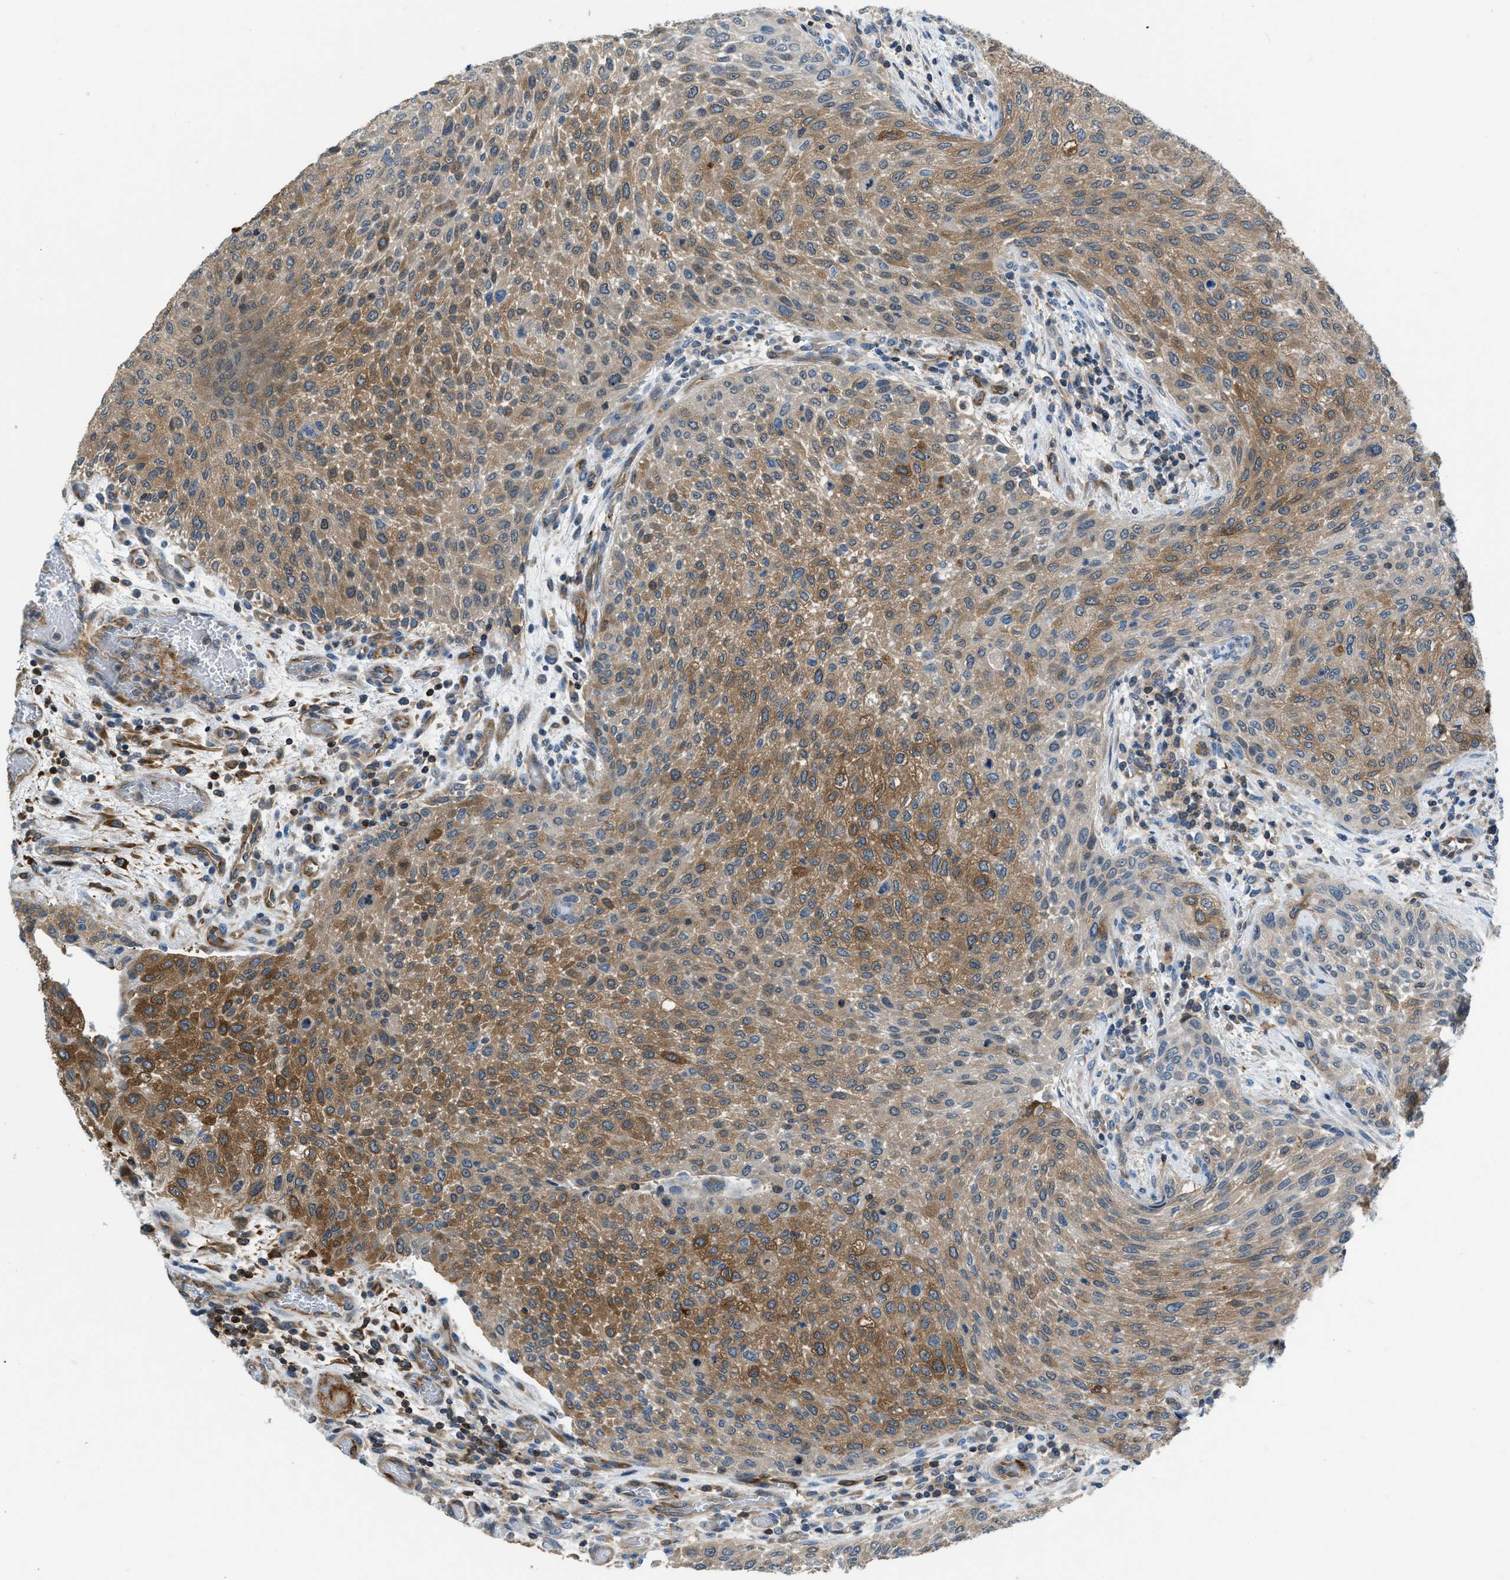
{"staining": {"intensity": "strong", "quantity": "25%-75%", "location": "cytoplasmic/membranous"}, "tissue": "urothelial cancer", "cell_type": "Tumor cells", "image_type": "cancer", "snomed": [{"axis": "morphology", "description": "Urothelial carcinoma, Low grade"}, {"axis": "morphology", "description": "Urothelial carcinoma, High grade"}, {"axis": "topography", "description": "Urinary bladder"}], "caption": "A photomicrograph of high-grade urothelial carcinoma stained for a protein displays strong cytoplasmic/membranous brown staining in tumor cells.", "gene": "PFKP", "patient": {"sex": "male", "age": 35}}